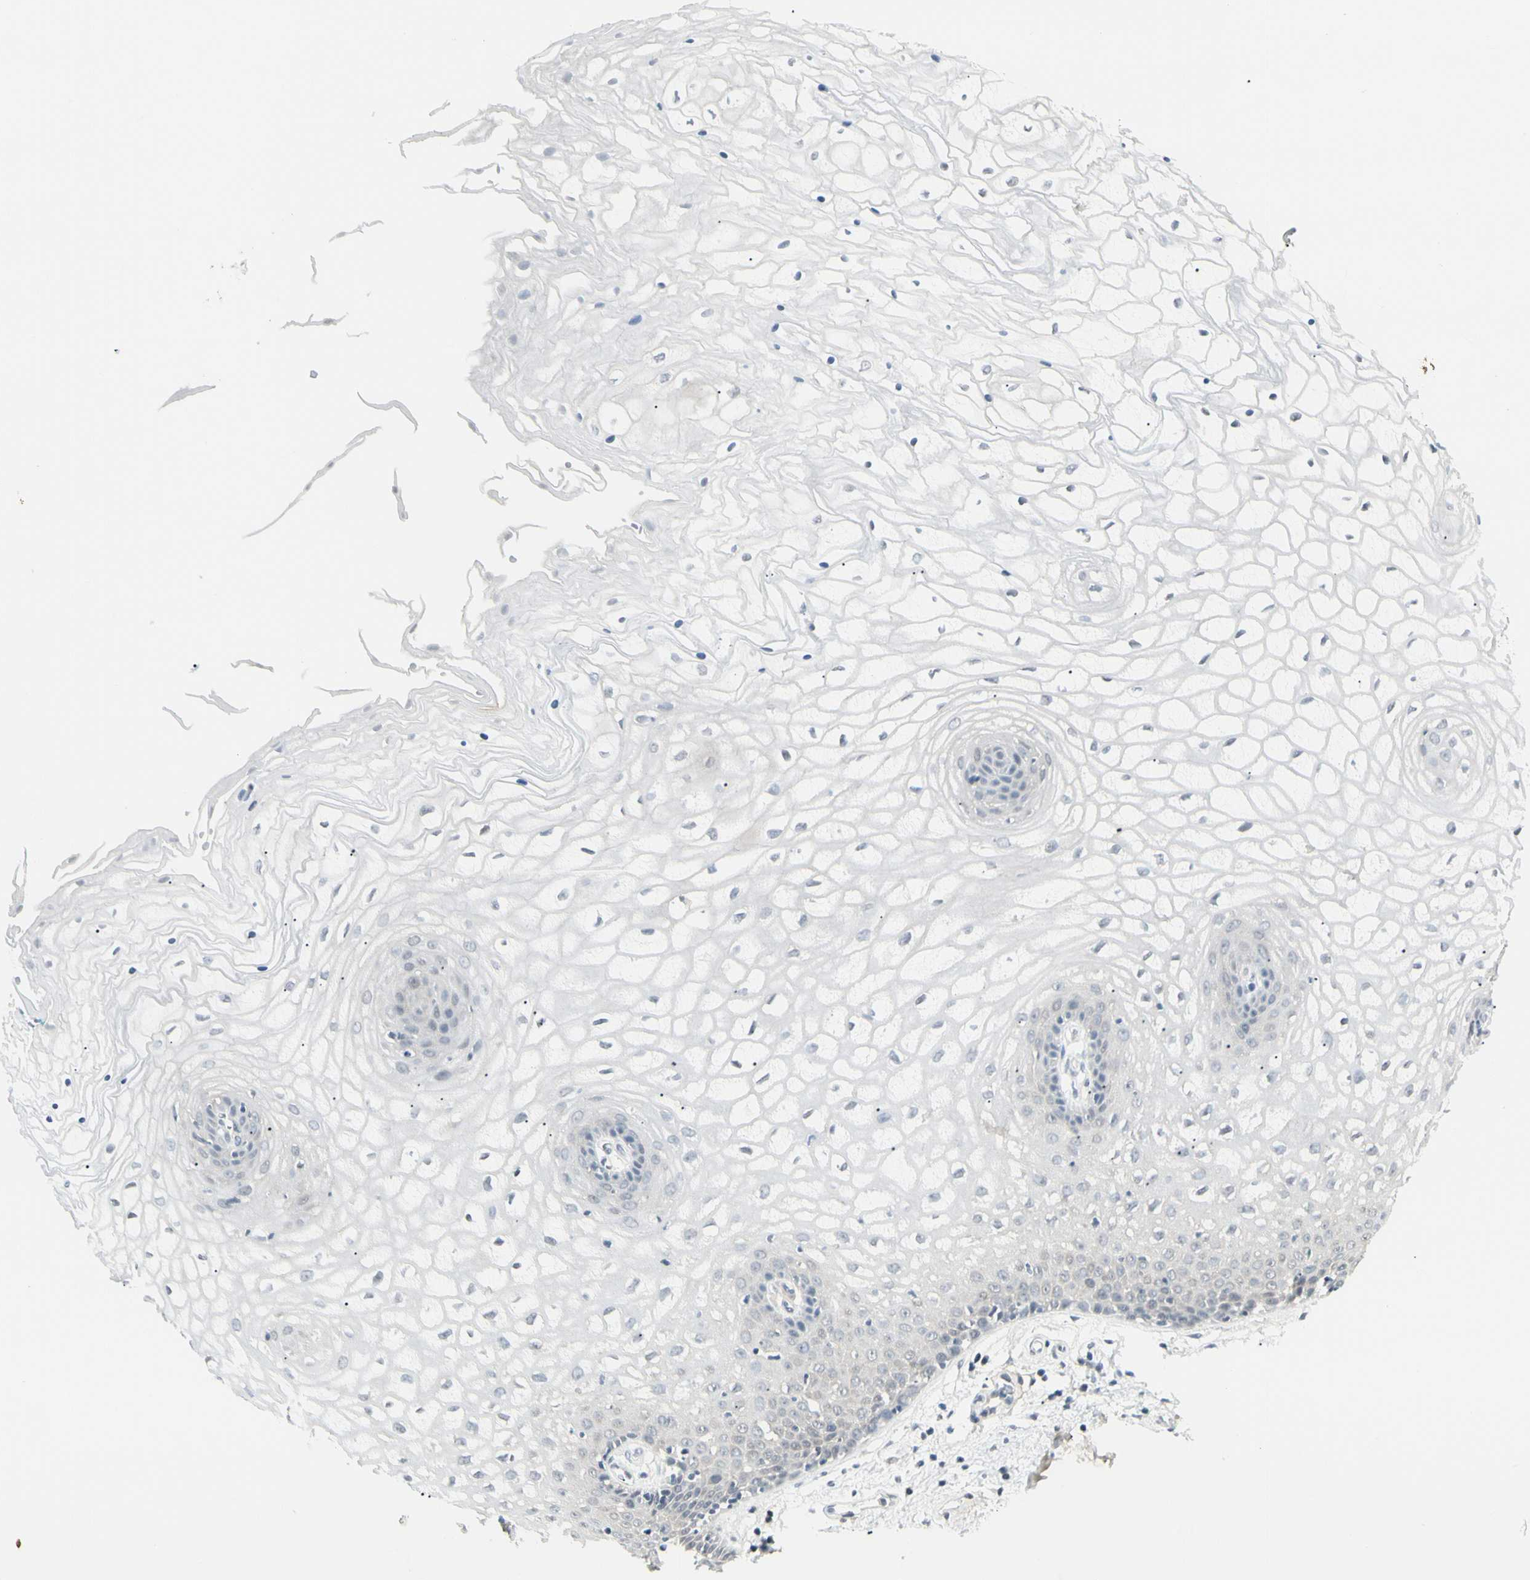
{"staining": {"intensity": "negative", "quantity": "none", "location": "none"}, "tissue": "vagina", "cell_type": "Squamous epithelial cells", "image_type": "normal", "snomed": [{"axis": "morphology", "description": "Normal tissue, NOS"}, {"axis": "topography", "description": "Vagina"}], "caption": "DAB immunohistochemical staining of normal human vagina shows no significant positivity in squamous epithelial cells.", "gene": "ASPN", "patient": {"sex": "female", "age": 34}}